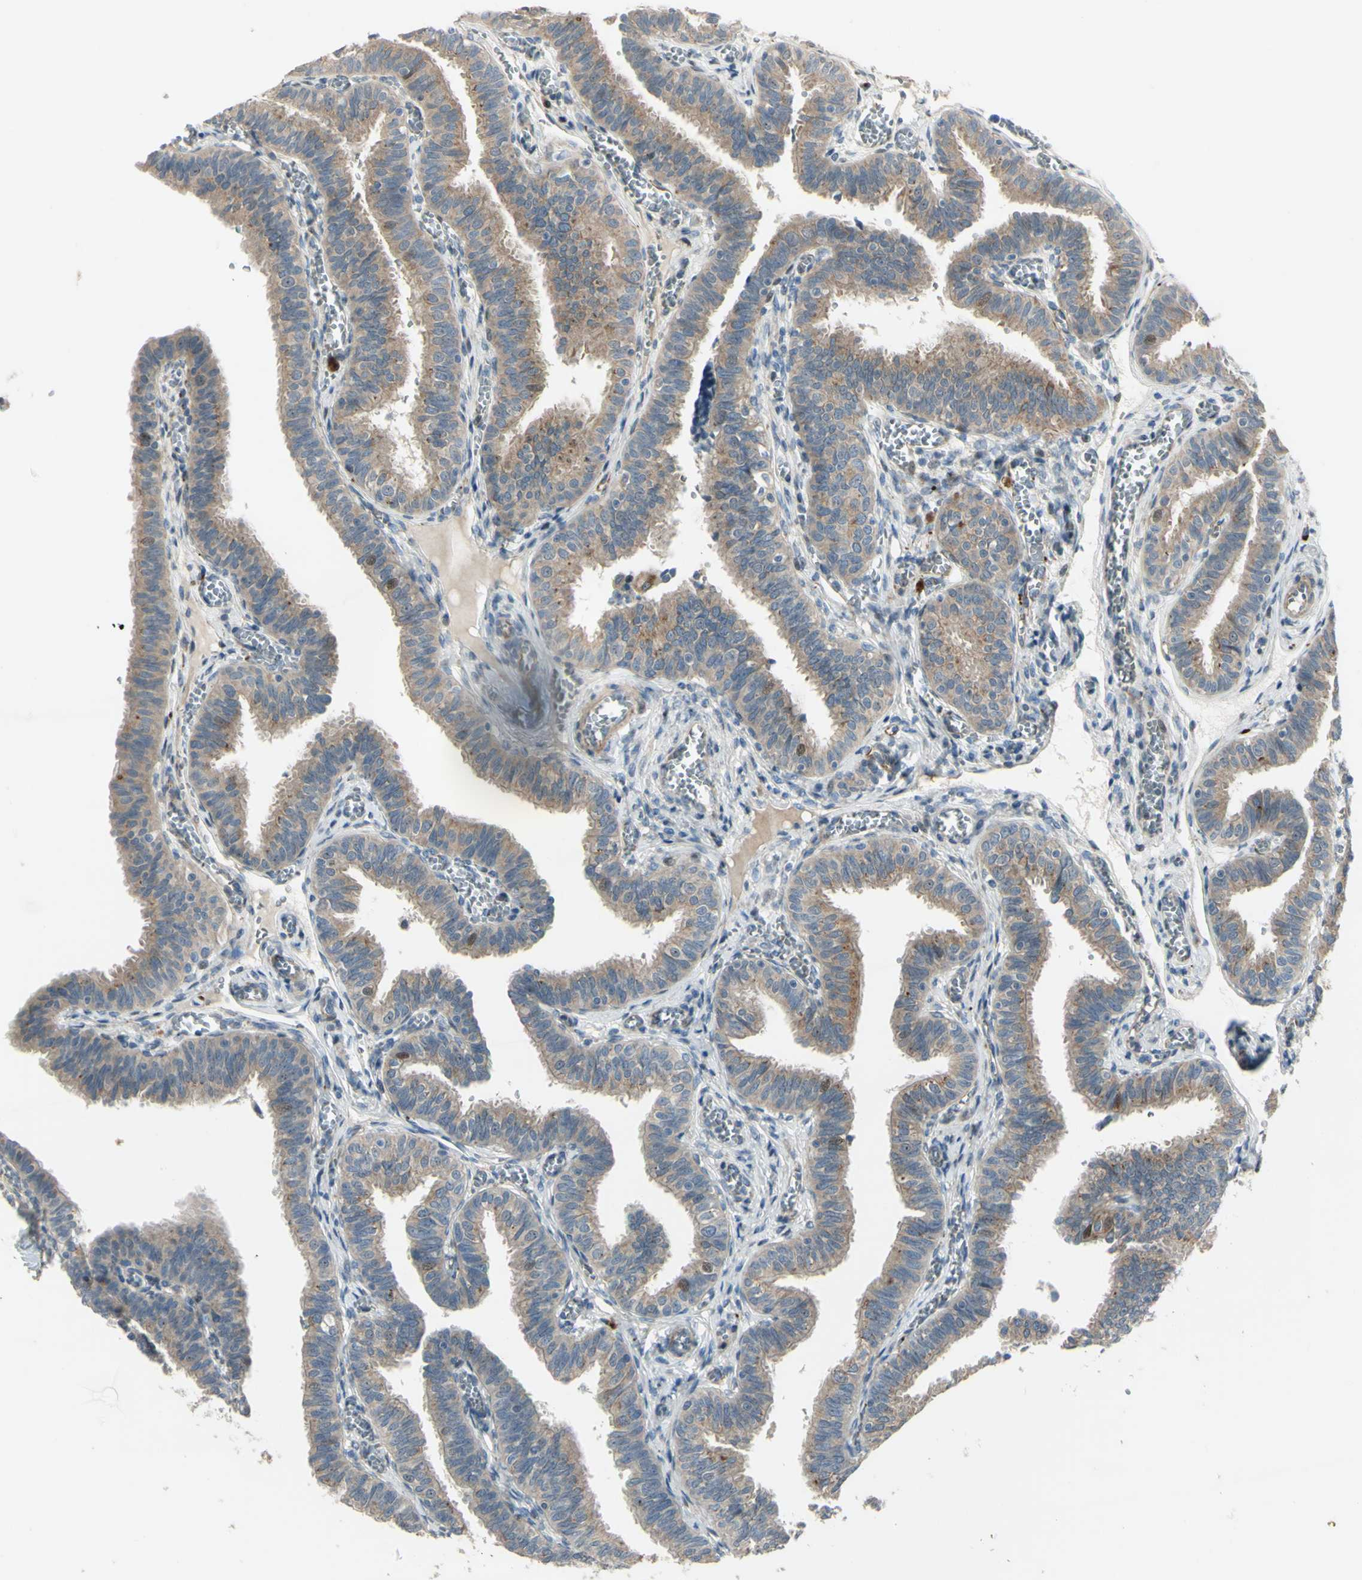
{"staining": {"intensity": "weak", "quantity": ">75%", "location": "cytoplasmic/membranous"}, "tissue": "fallopian tube", "cell_type": "Glandular cells", "image_type": "normal", "snomed": [{"axis": "morphology", "description": "Normal tissue, NOS"}, {"axis": "topography", "description": "Fallopian tube"}], "caption": "Protein analysis of unremarkable fallopian tube displays weak cytoplasmic/membranous staining in about >75% of glandular cells.", "gene": "NDFIP1", "patient": {"sex": "female", "age": 46}}